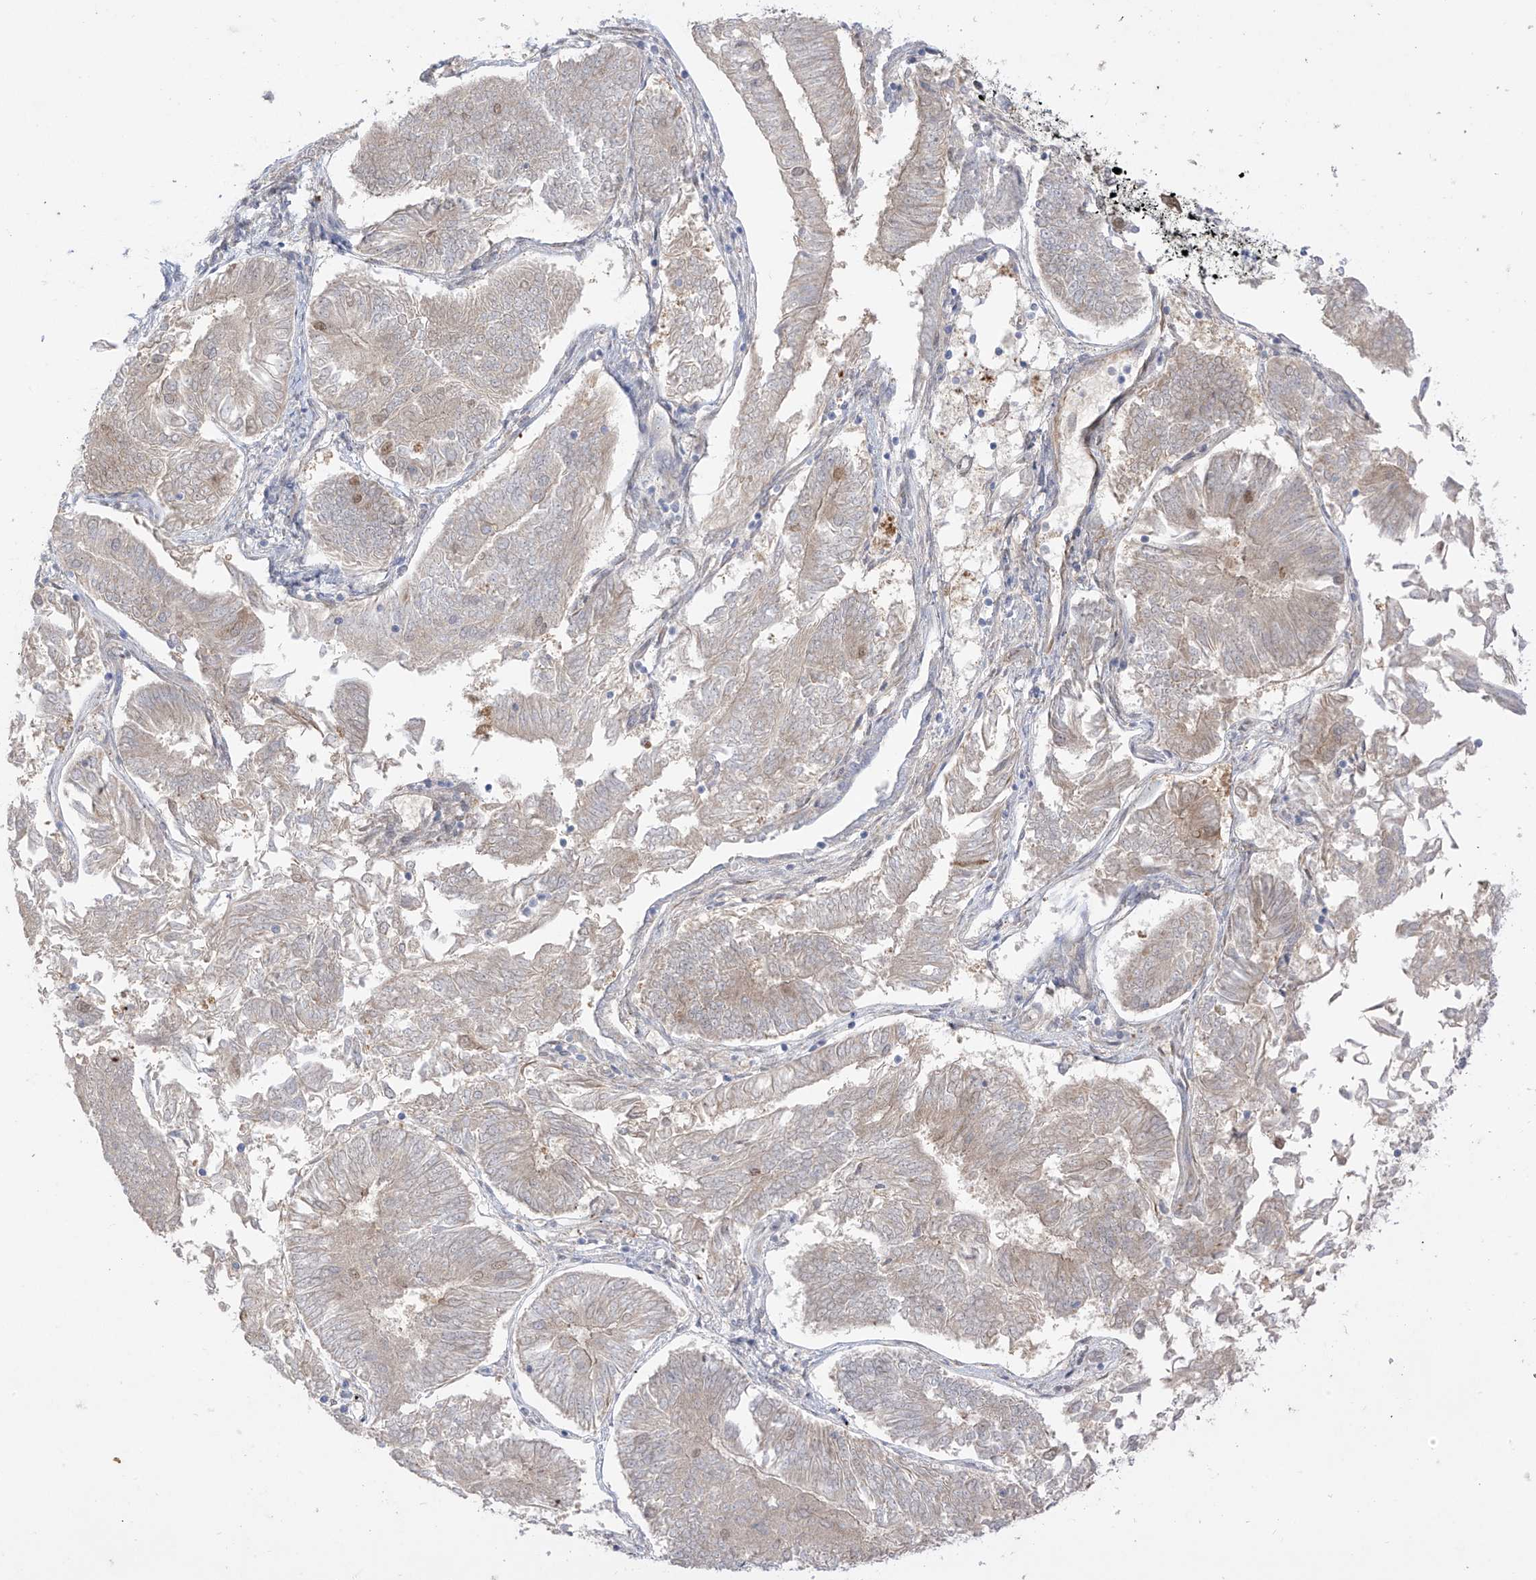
{"staining": {"intensity": "weak", "quantity": "<25%", "location": "cytoplasmic/membranous"}, "tissue": "endometrial cancer", "cell_type": "Tumor cells", "image_type": "cancer", "snomed": [{"axis": "morphology", "description": "Adenocarcinoma, NOS"}, {"axis": "topography", "description": "Endometrium"}], "caption": "Human endometrial cancer stained for a protein using immunohistochemistry (IHC) shows no positivity in tumor cells.", "gene": "EIPR1", "patient": {"sex": "female", "age": 58}}